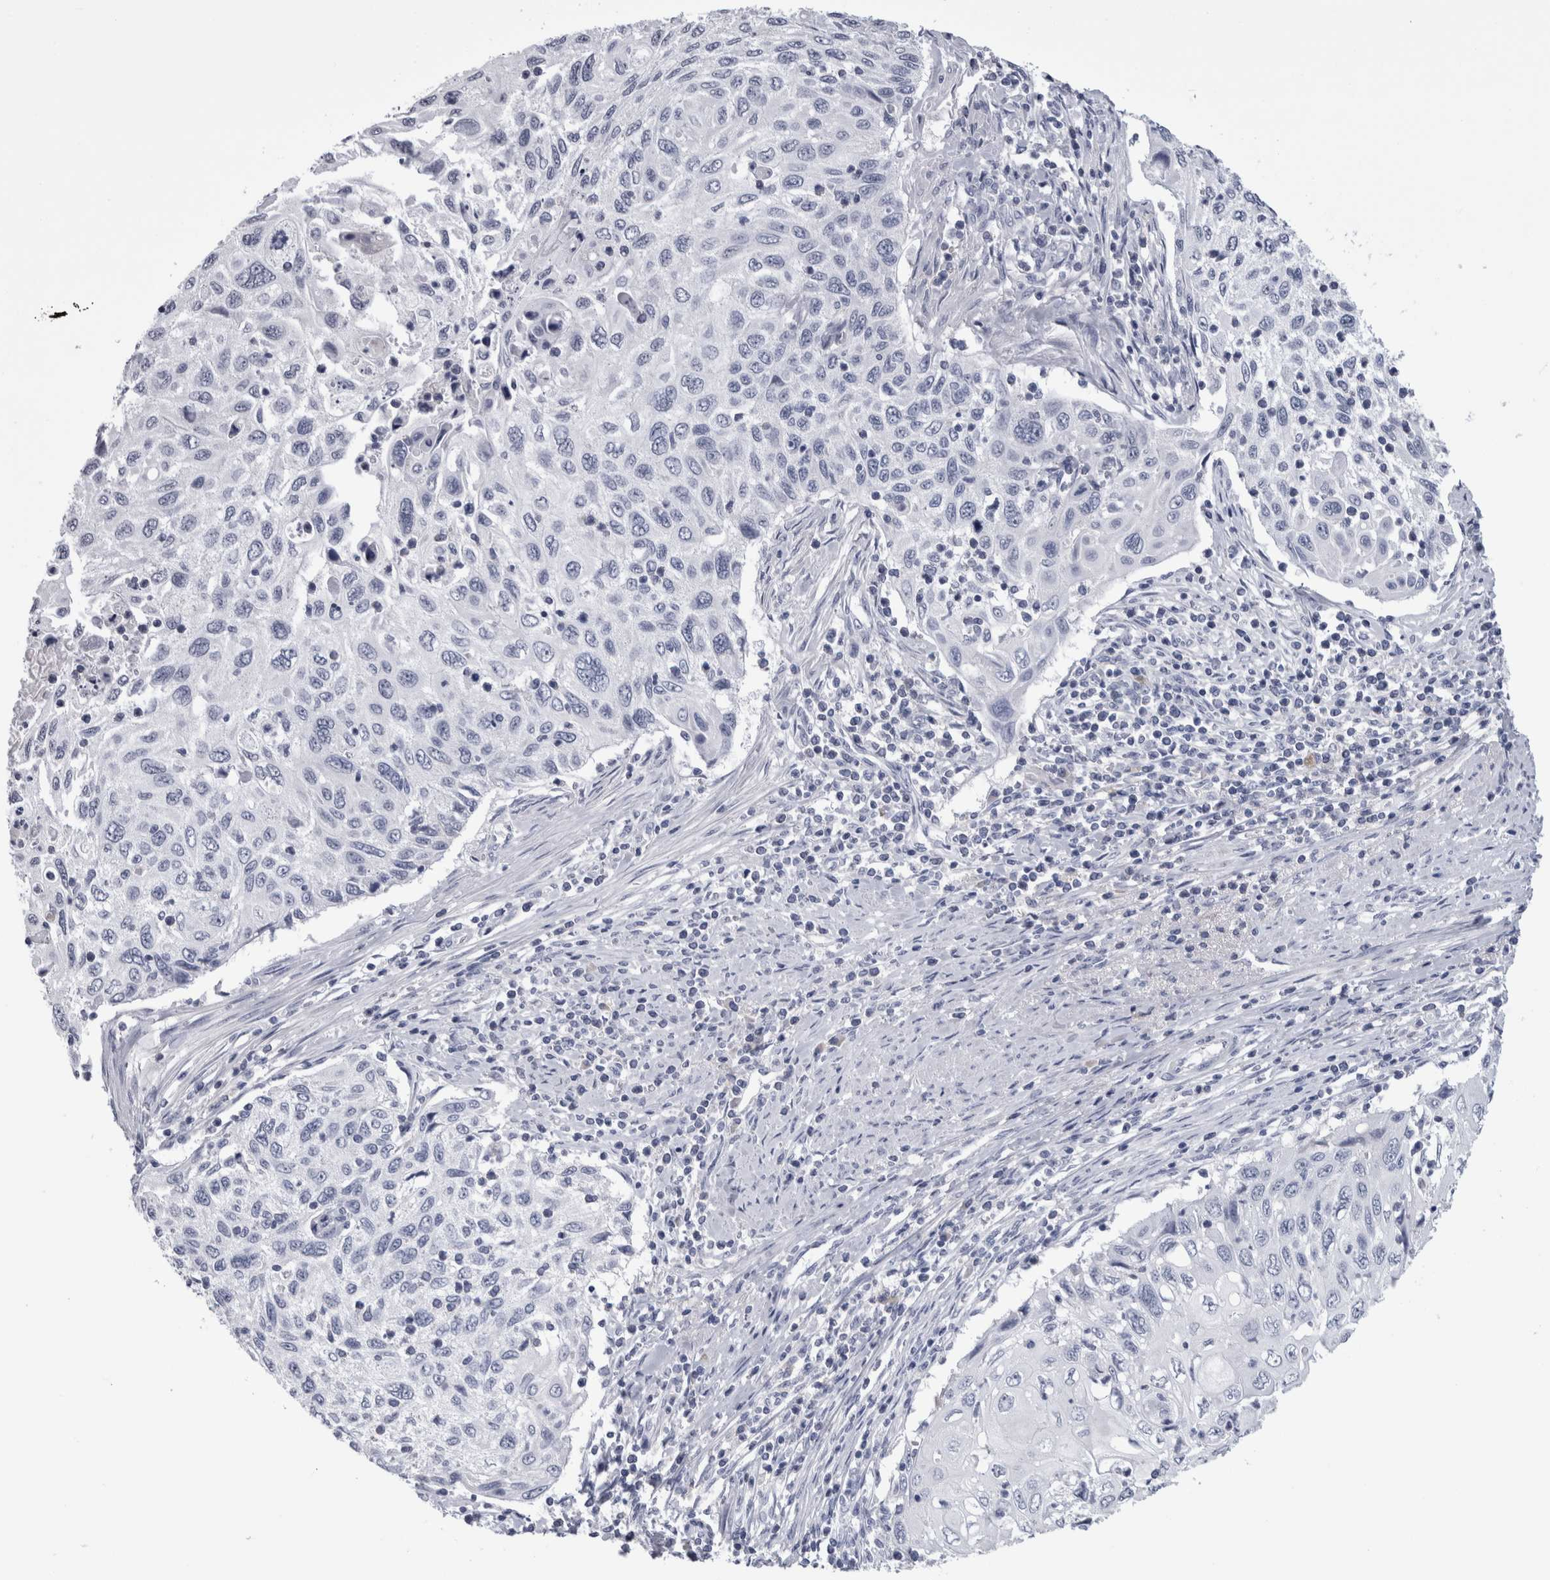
{"staining": {"intensity": "negative", "quantity": "none", "location": "none"}, "tissue": "cervical cancer", "cell_type": "Tumor cells", "image_type": "cancer", "snomed": [{"axis": "morphology", "description": "Squamous cell carcinoma, NOS"}, {"axis": "topography", "description": "Cervix"}], "caption": "This image is of squamous cell carcinoma (cervical) stained with immunohistochemistry to label a protein in brown with the nuclei are counter-stained blue. There is no staining in tumor cells. (DAB immunohistochemistry (IHC), high magnification).", "gene": "PAX5", "patient": {"sex": "female", "age": 70}}